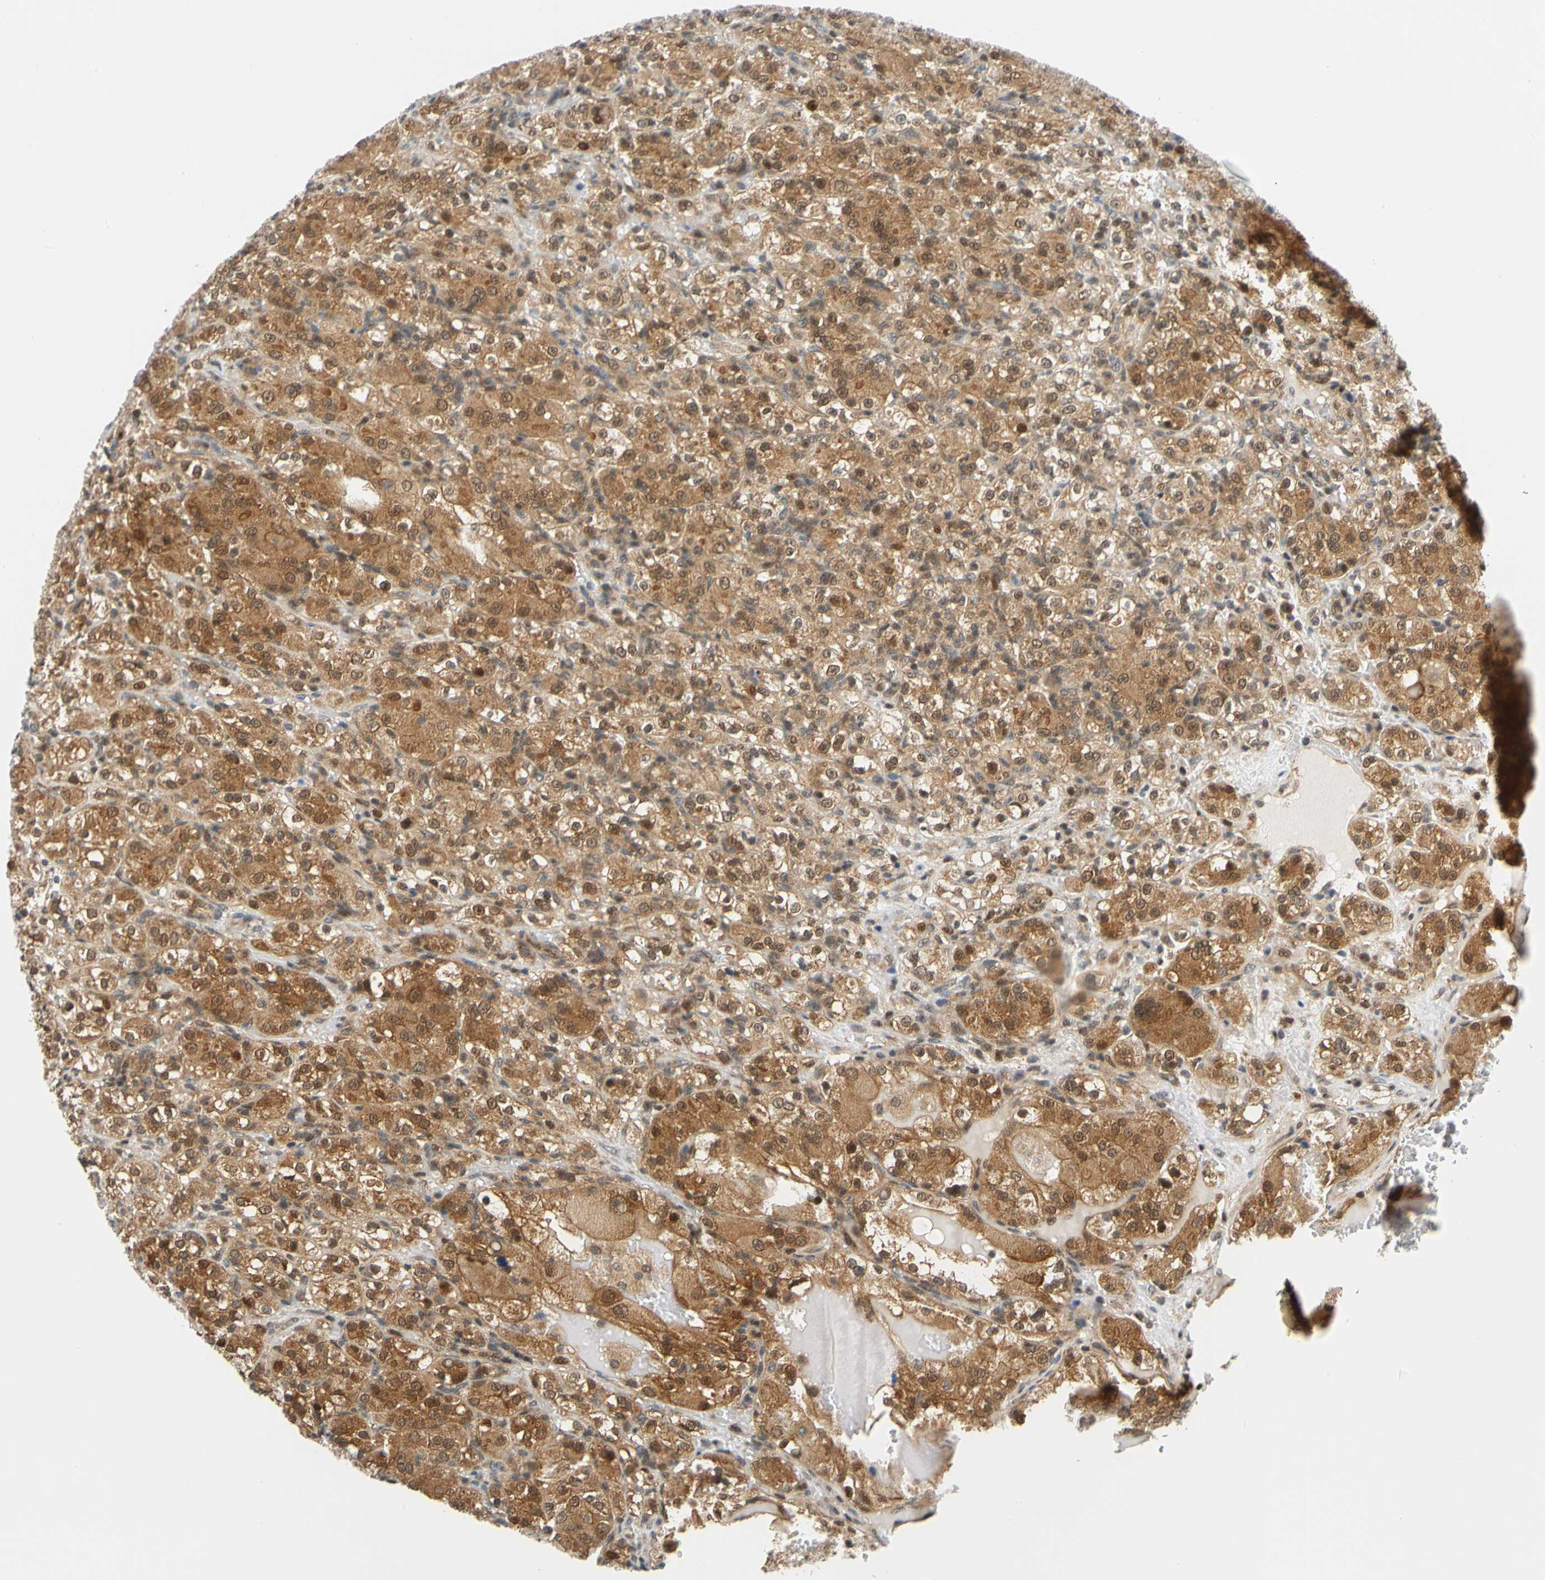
{"staining": {"intensity": "moderate", "quantity": ">75%", "location": "cytoplasmic/membranous"}, "tissue": "renal cancer", "cell_type": "Tumor cells", "image_type": "cancer", "snomed": [{"axis": "morphology", "description": "Normal tissue, NOS"}, {"axis": "morphology", "description": "Adenocarcinoma, NOS"}, {"axis": "topography", "description": "Kidney"}], "caption": "Protein expression analysis of adenocarcinoma (renal) demonstrates moderate cytoplasmic/membranous staining in about >75% of tumor cells.", "gene": "MAPK9", "patient": {"sex": "male", "age": 61}}